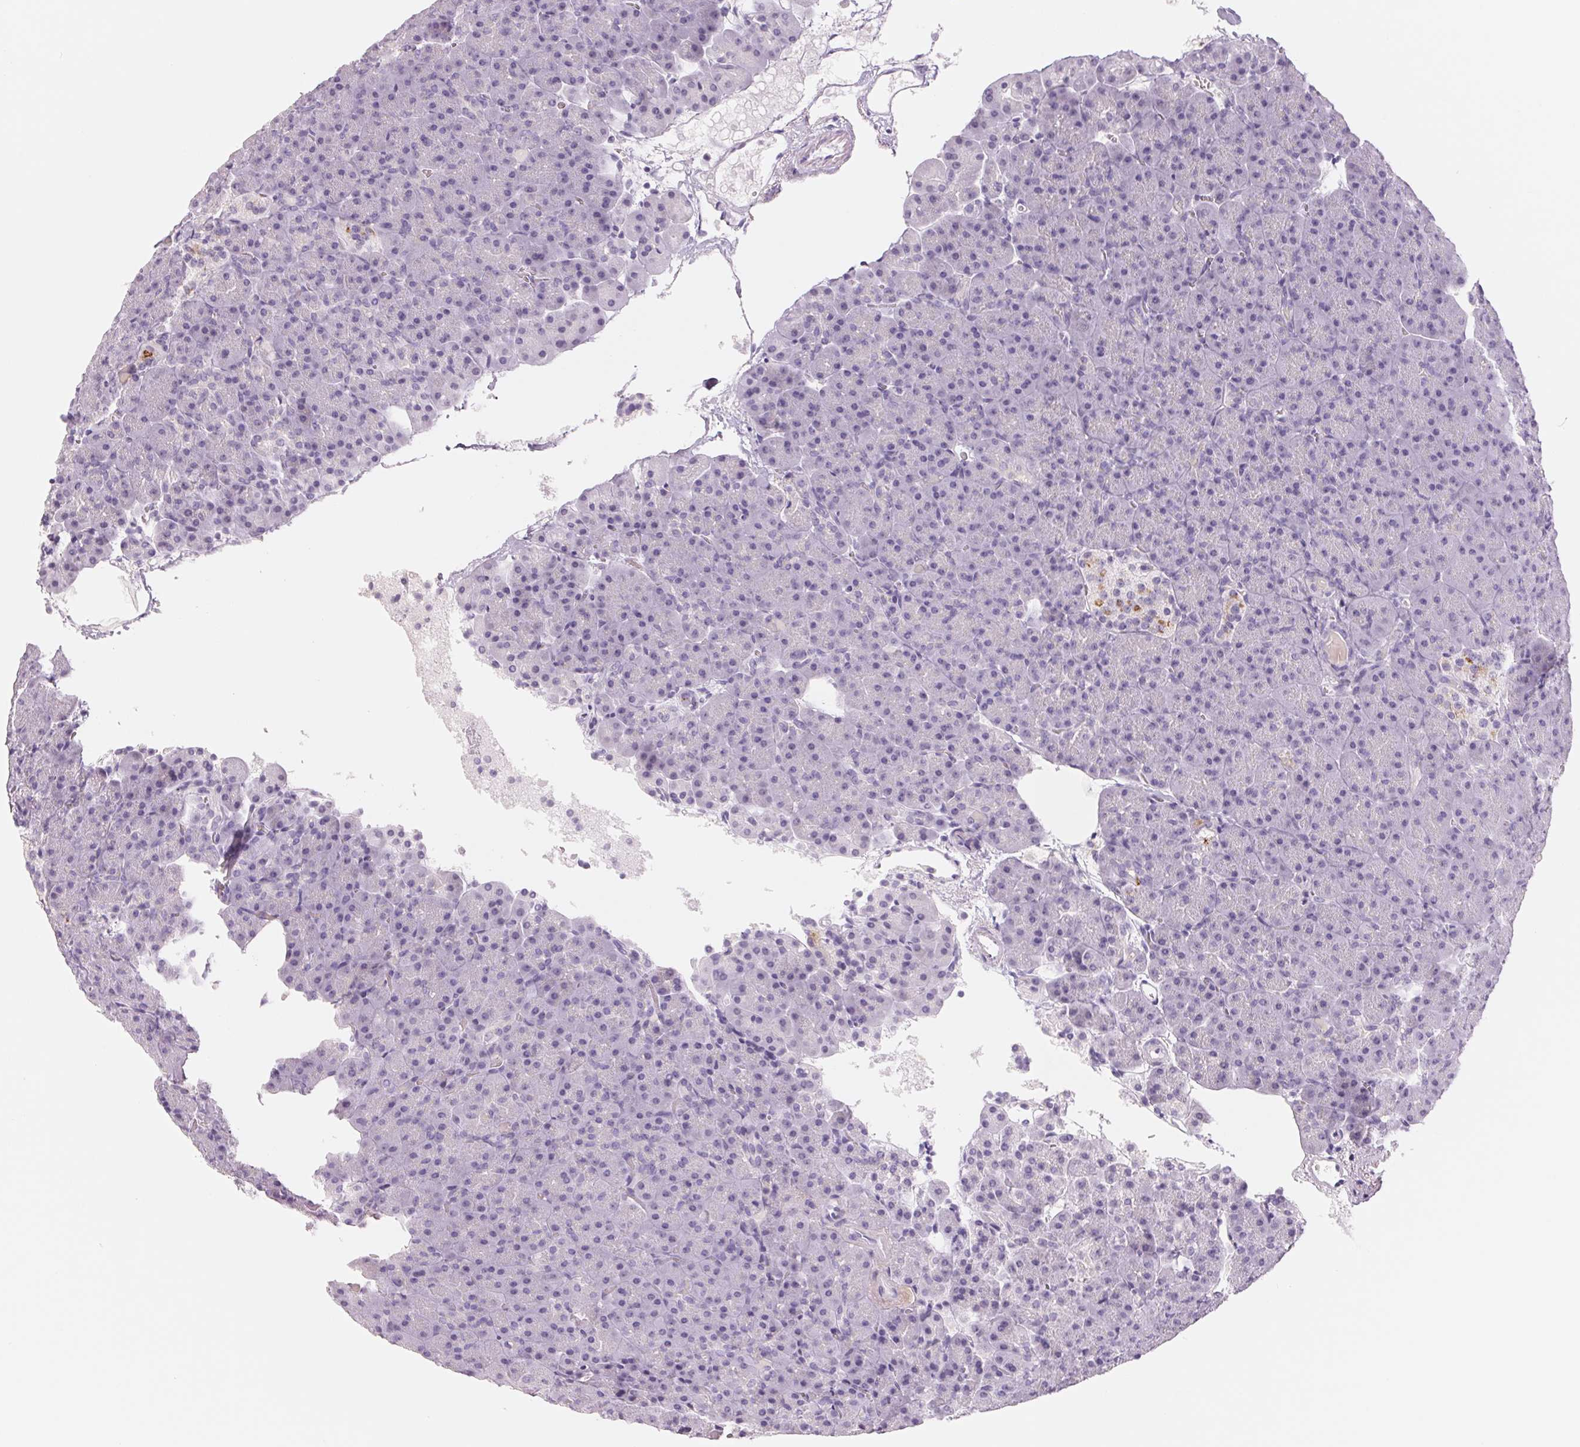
{"staining": {"intensity": "moderate", "quantity": "<25%", "location": "cytoplasmic/membranous"}, "tissue": "pancreas", "cell_type": "Exocrine glandular cells", "image_type": "normal", "snomed": [{"axis": "morphology", "description": "Normal tissue, NOS"}, {"axis": "topography", "description": "Pancreas"}], "caption": "A high-resolution image shows immunohistochemistry (IHC) staining of benign pancreas, which reveals moderate cytoplasmic/membranous expression in about <25% of exocrine glandular cells.", "gene": "GALNT7", "patient": {"sex": "female", "age": 74}}